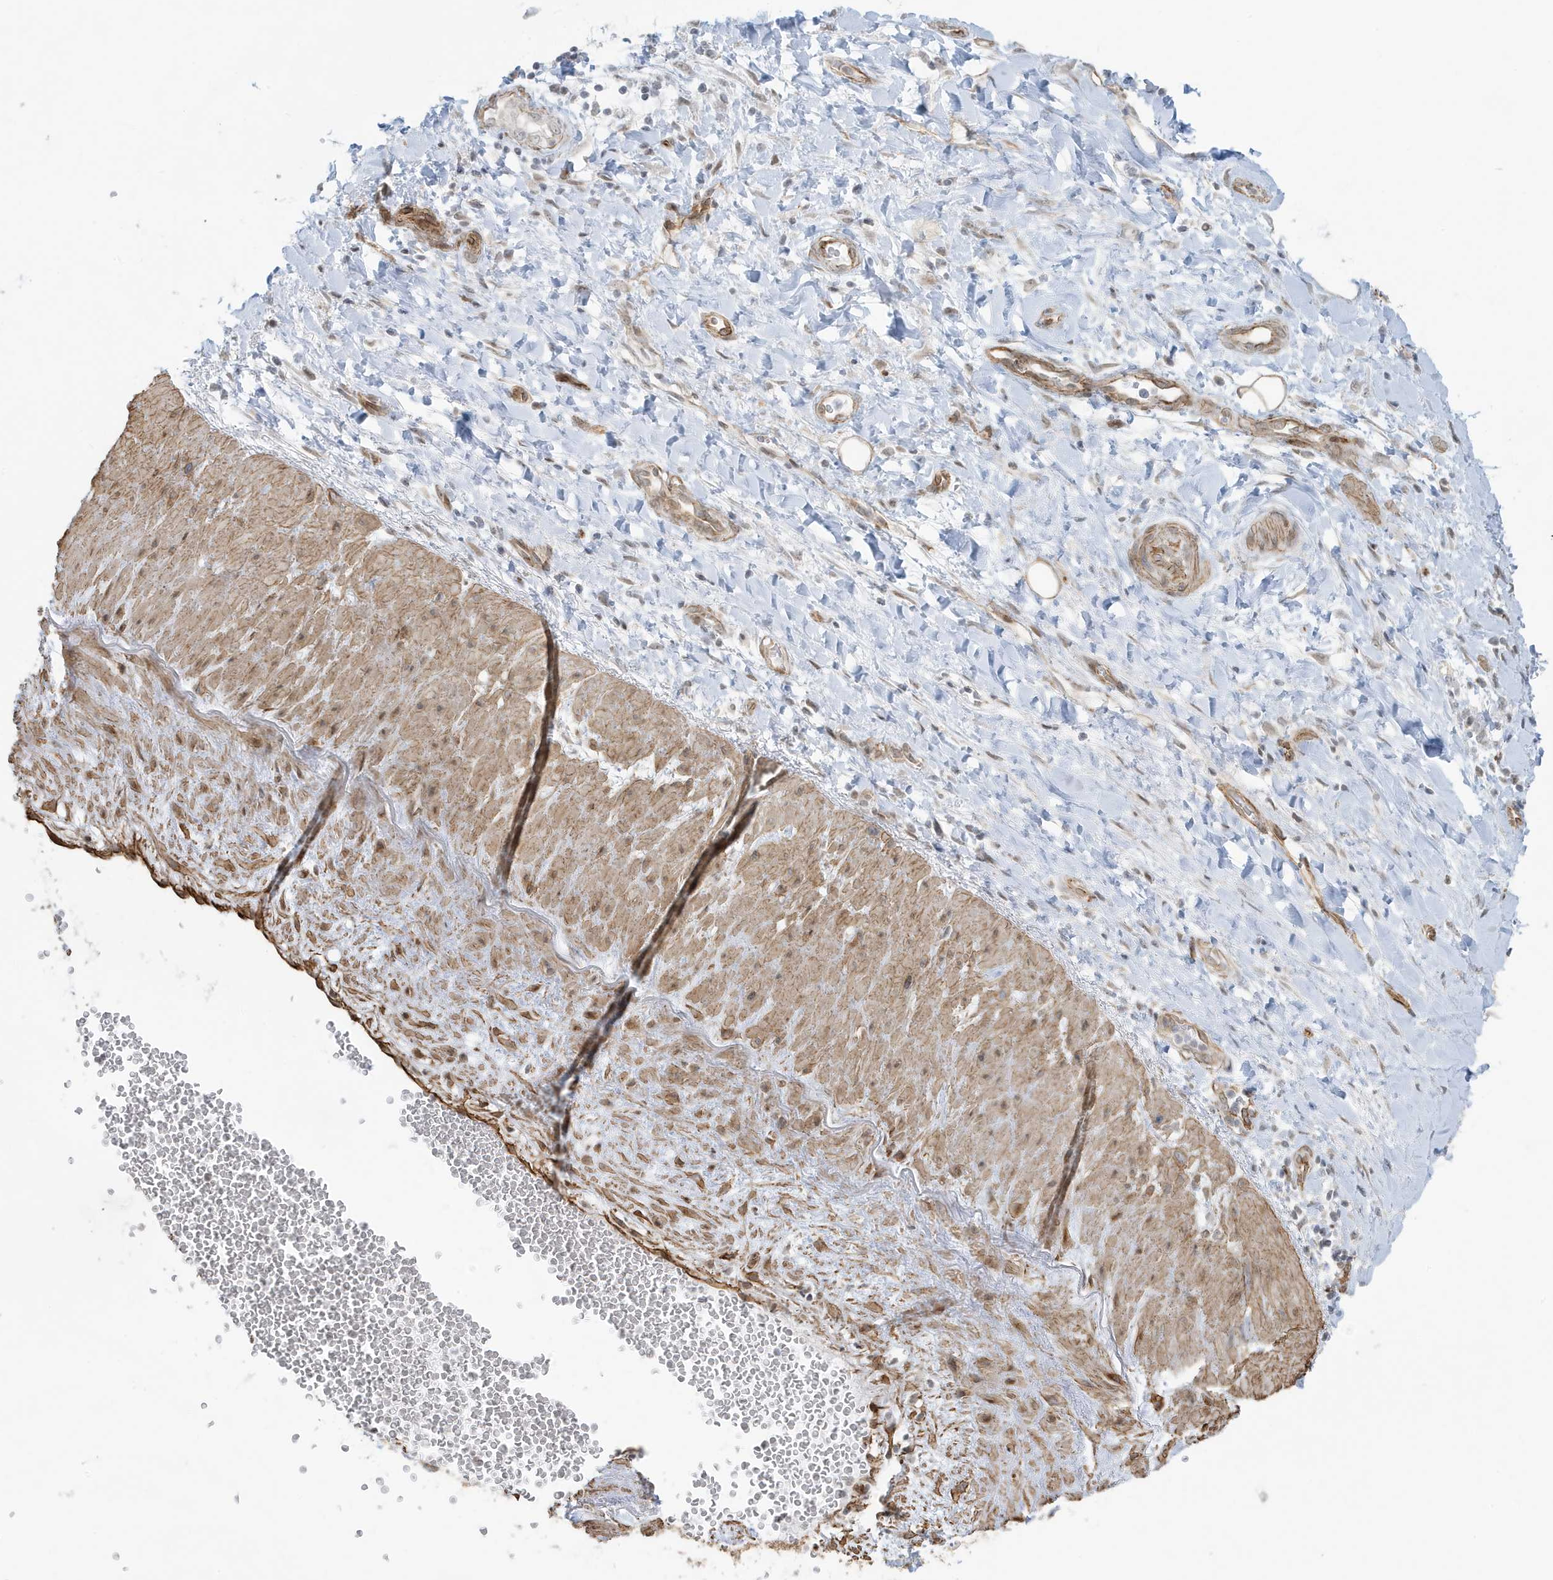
{"staining": {"intensity": "moderate", "quantity": "25%-75%", "location": "cytoplasmic/membranous,nuclear"}, "tissue": "soft tissue", "cell_type": "Chondrocytes", "image_type": "normal", "snomed": [{"axis": "morphology", "description": "Normal tissue, NOS"}, {"axis": "morphology", "description": "Adenocarcinoma, NOS"}, {"axis": "topography", "description": "Pancreas"}, {"axis": "topography", "description": "Peripheral nerve tissue"}], "caption": "Chondrocytes exhibit medium levels of moderate cytoplasmic/membranous,nuclear positivity in about 25%-75% of cells in normal human soft tissue.", "gene": "CHCHD4", "patient": {"sex": "male", "age": 59}}